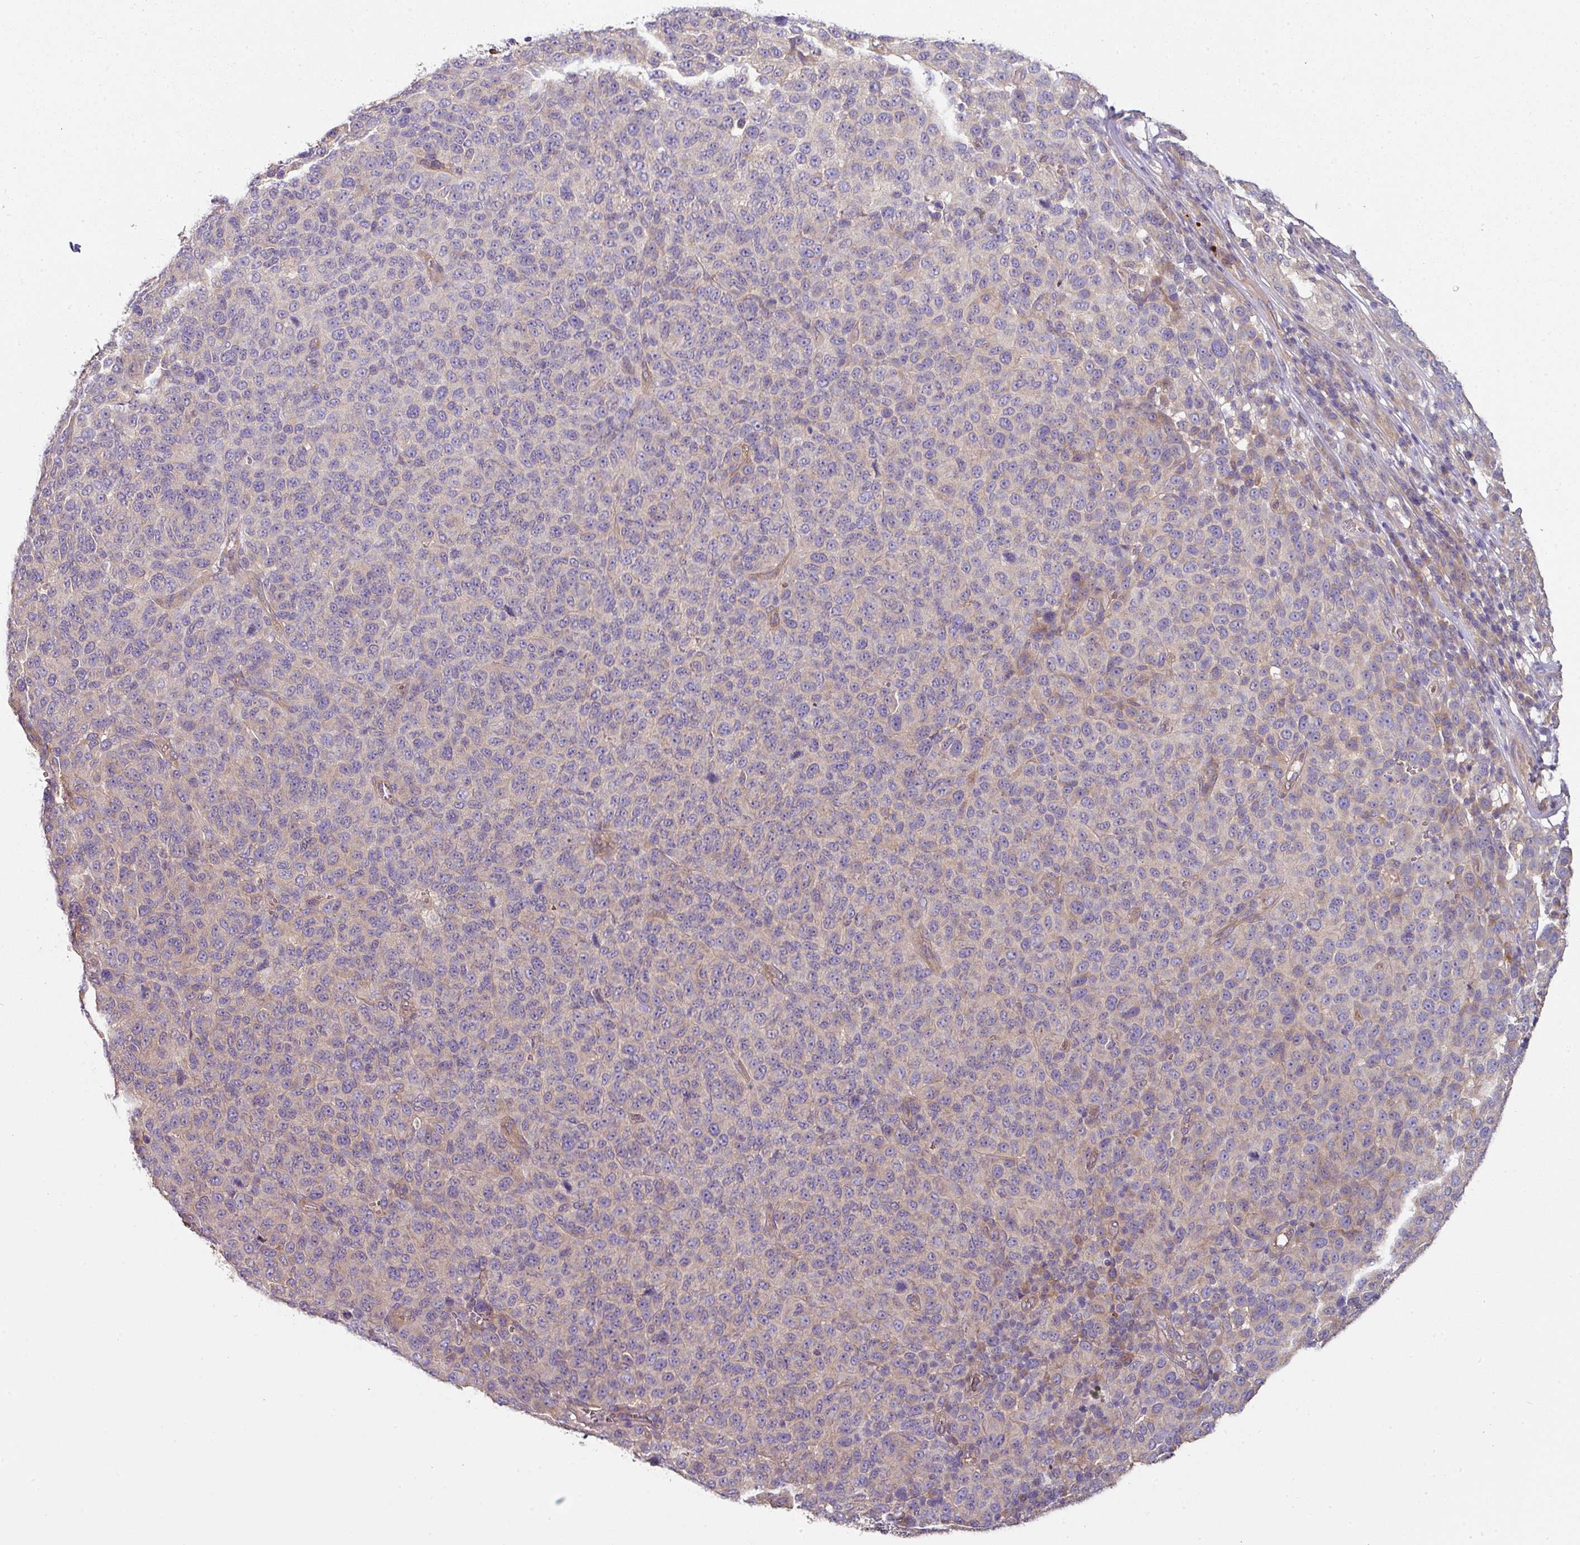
{"staining": {"intensity": "weak", "quantity": "<25%", "location": "cytoplasmic/membranous"}, "tissue": "melanoma", "cell_type": "Tumor cells", "image_type": "cancer", "snomed": [{"axis": "morphology", "description": "Malignant melanoma, NOS"}, {"axis": "topography", "description": "Skin"}], "caption": "An immunohistochemistry (IHC) photomicrograph of melanoma is shown. There is no staining in tumor cells of melanoma.", "gene": "C4orf48", "patient": {"sex": "male", "age": 49}}